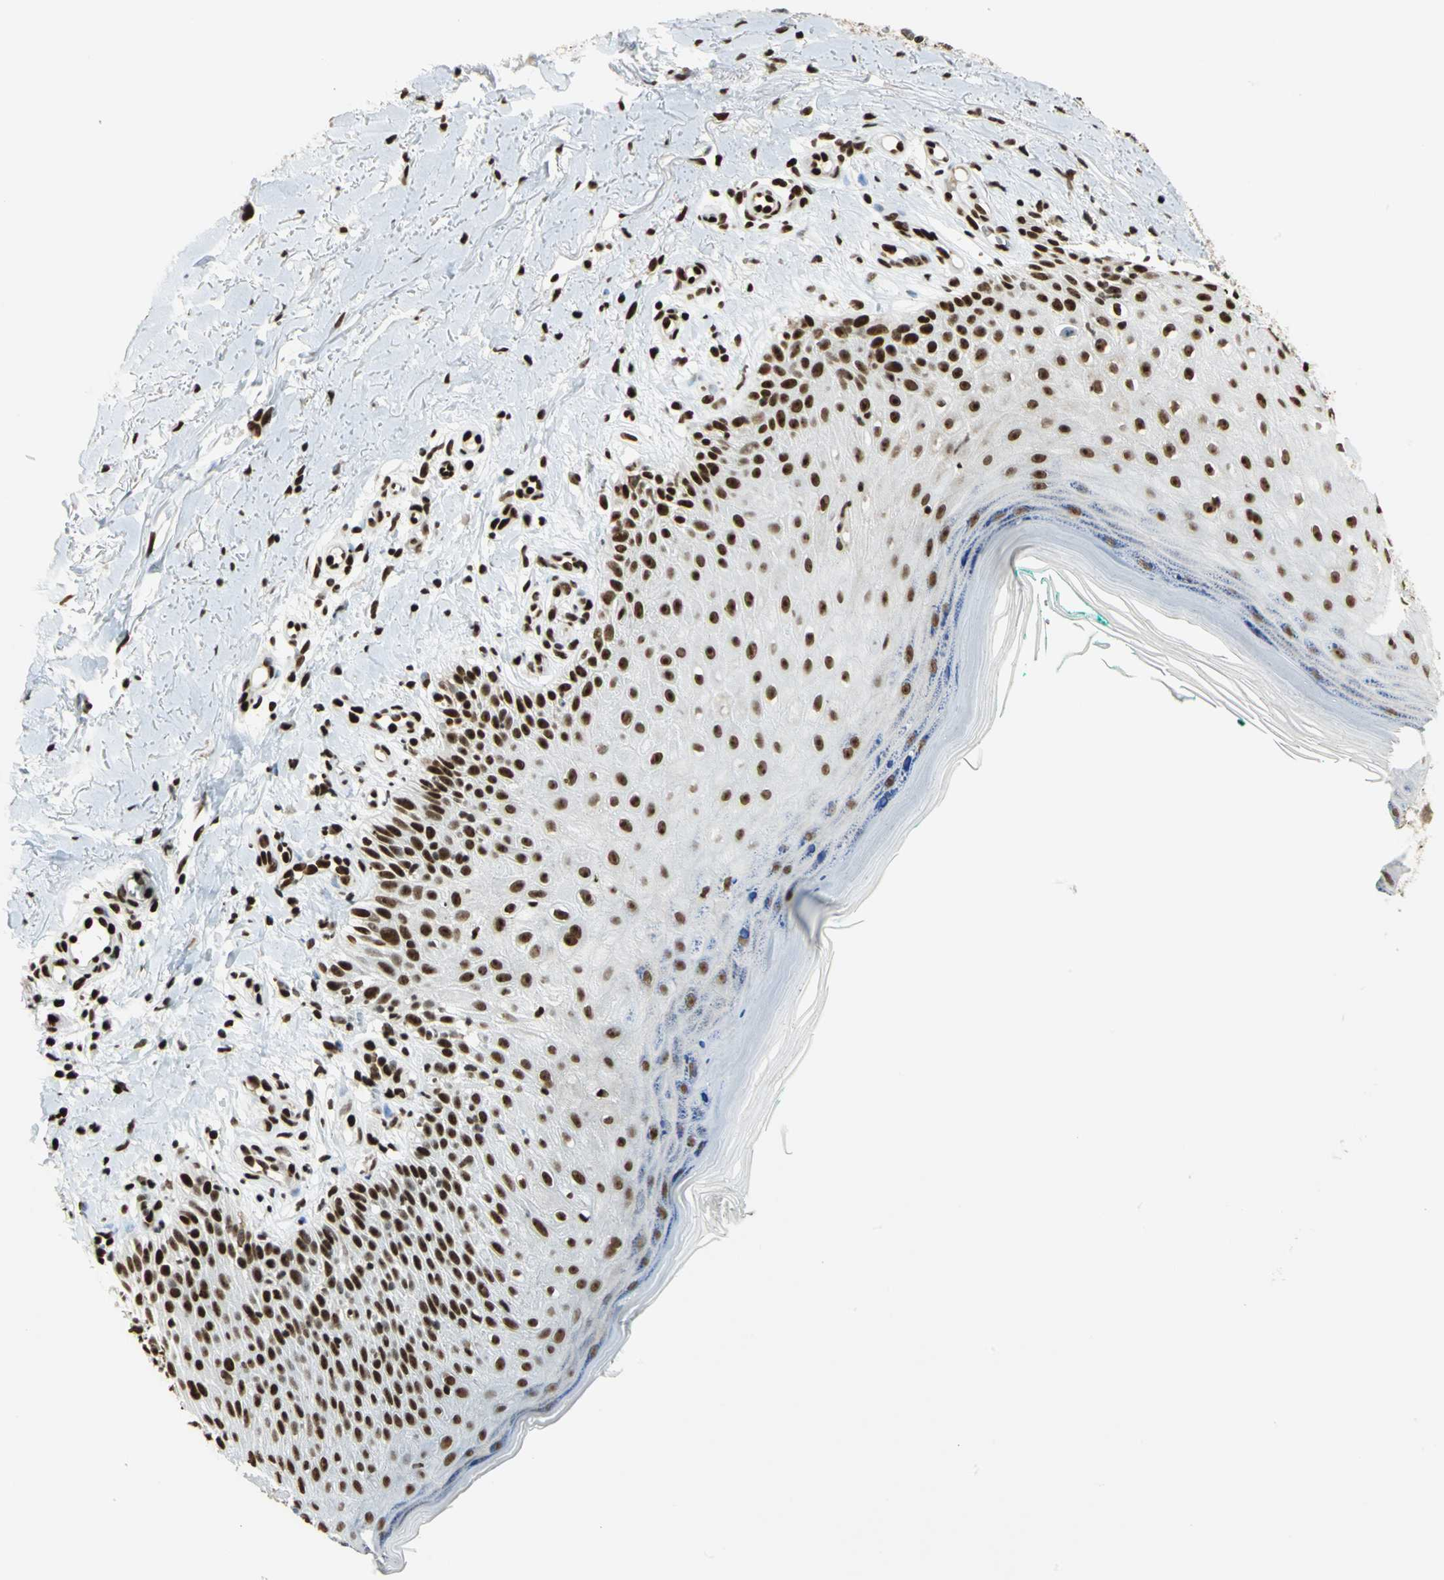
{"staining": {"intensity": "strong", "quantity": ">75%", "location": "nuclear"}, "tissue": "skin cancer", "cell_type": "Tumor cells", "image_type": "cancer", "snomed": [{"axis": "morphology", "description": "Squamous cell carcinoma, NOS"}, {"axis": "topography", "description": "Skin"}], "caption": "This is an image of IHC staining of skin squamous cell carcinoma, which shows strong expression in the nuclear of tumor cells.", "gene": "HMGB1", "patient": {"sex": "female", "age": 42}}